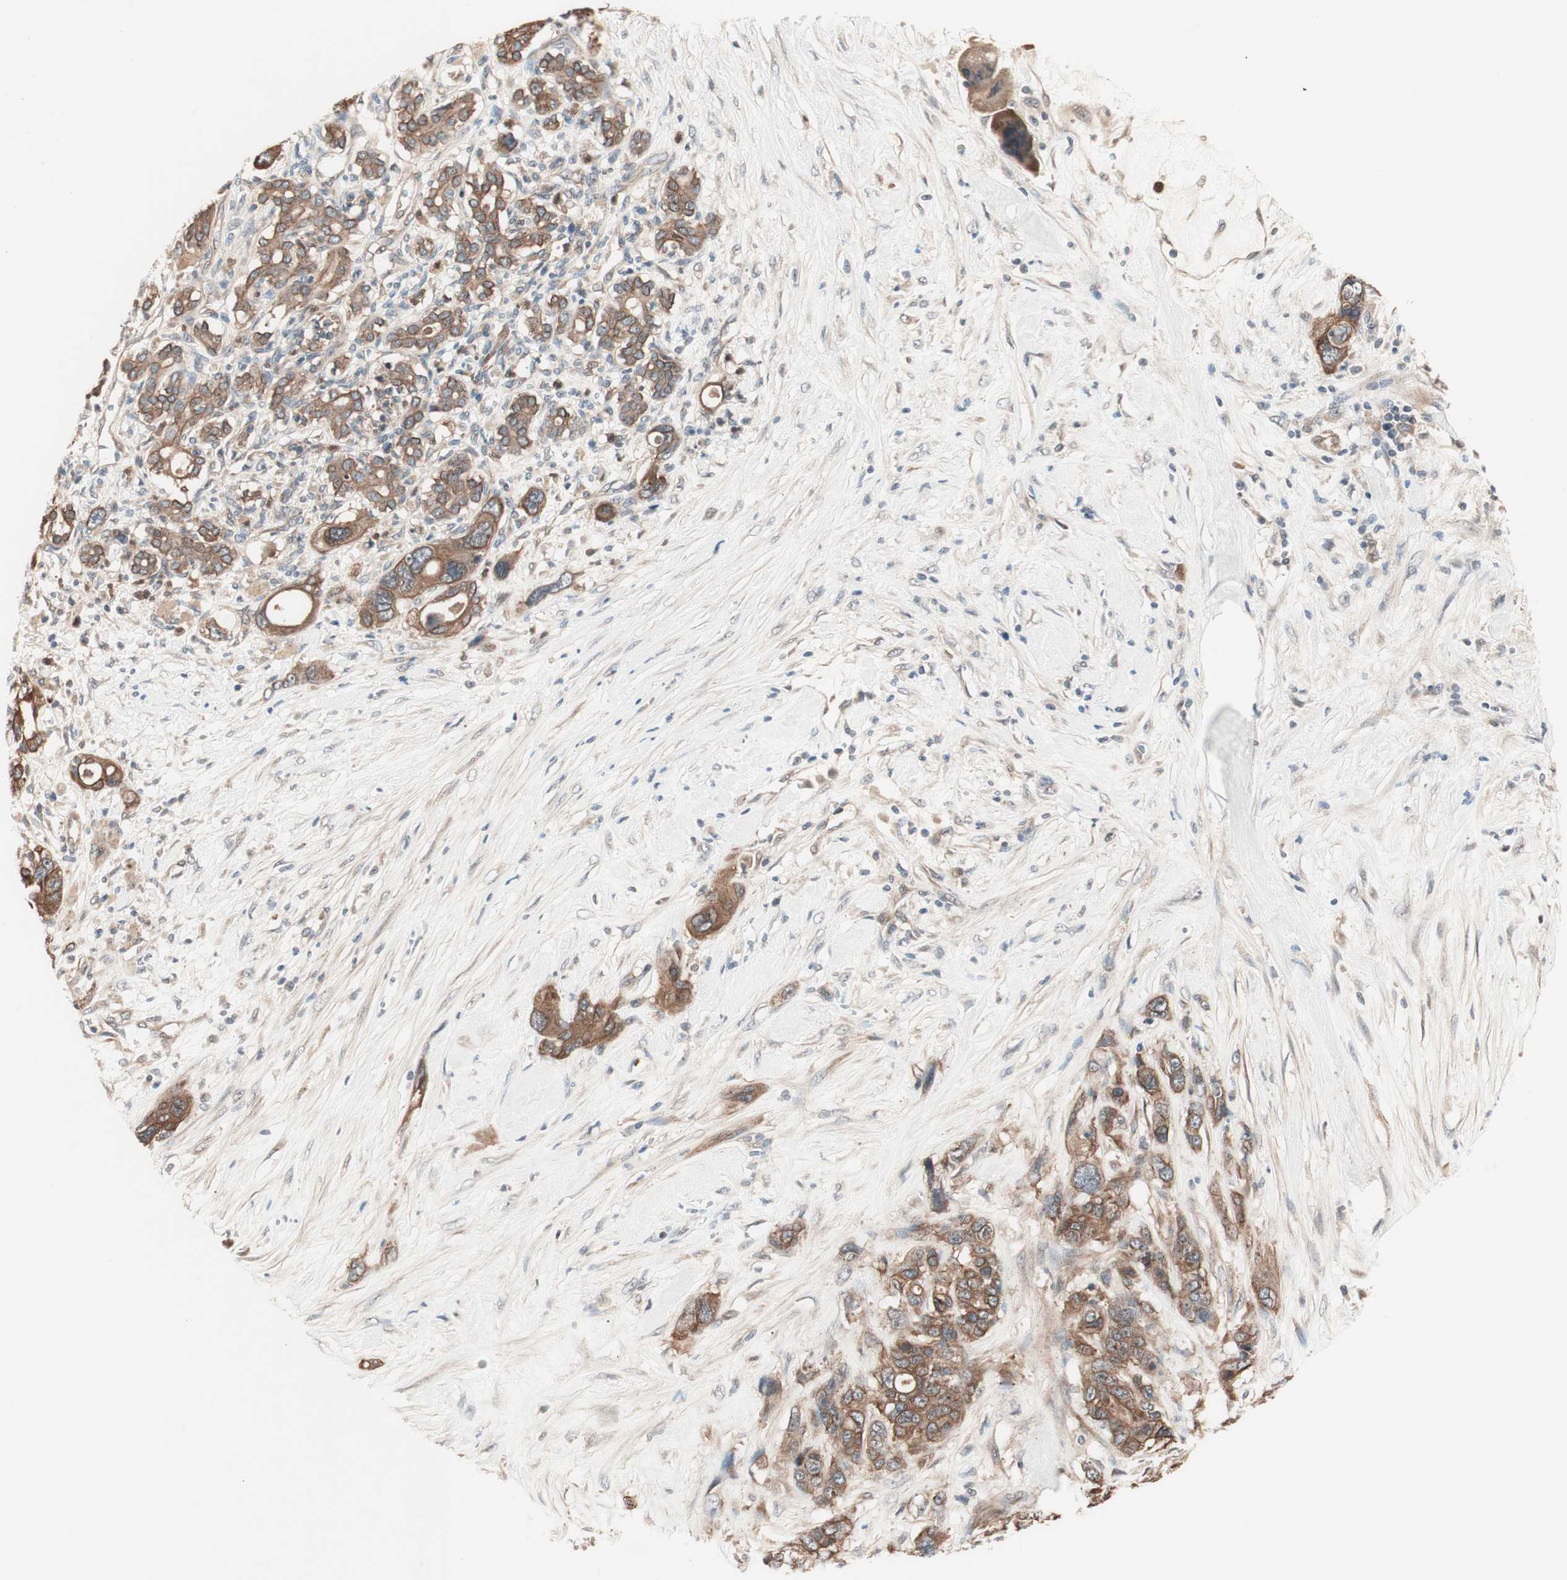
{"staining": {"intensity": "strong", "quantity": ">75%", "location": "cytoplasmic/membranous"}, "tissue": "pancreatic cancer", "cell_type": "Tumor cells", "image_type": "cancer", "snomed": [{"axis": "morphology", "description": "Adenocarcinoma, NOS"}, {"axis": "topography", "description": "Pancreas"}], "caption": "IHC of human pancreatic adenocarcinoma displays high levels of strong cytoplasmic/membranous positivity in approximately >75% of tumor cells.", "gene": "TSG101", "patient": {"sex": "male", "age": 46}}